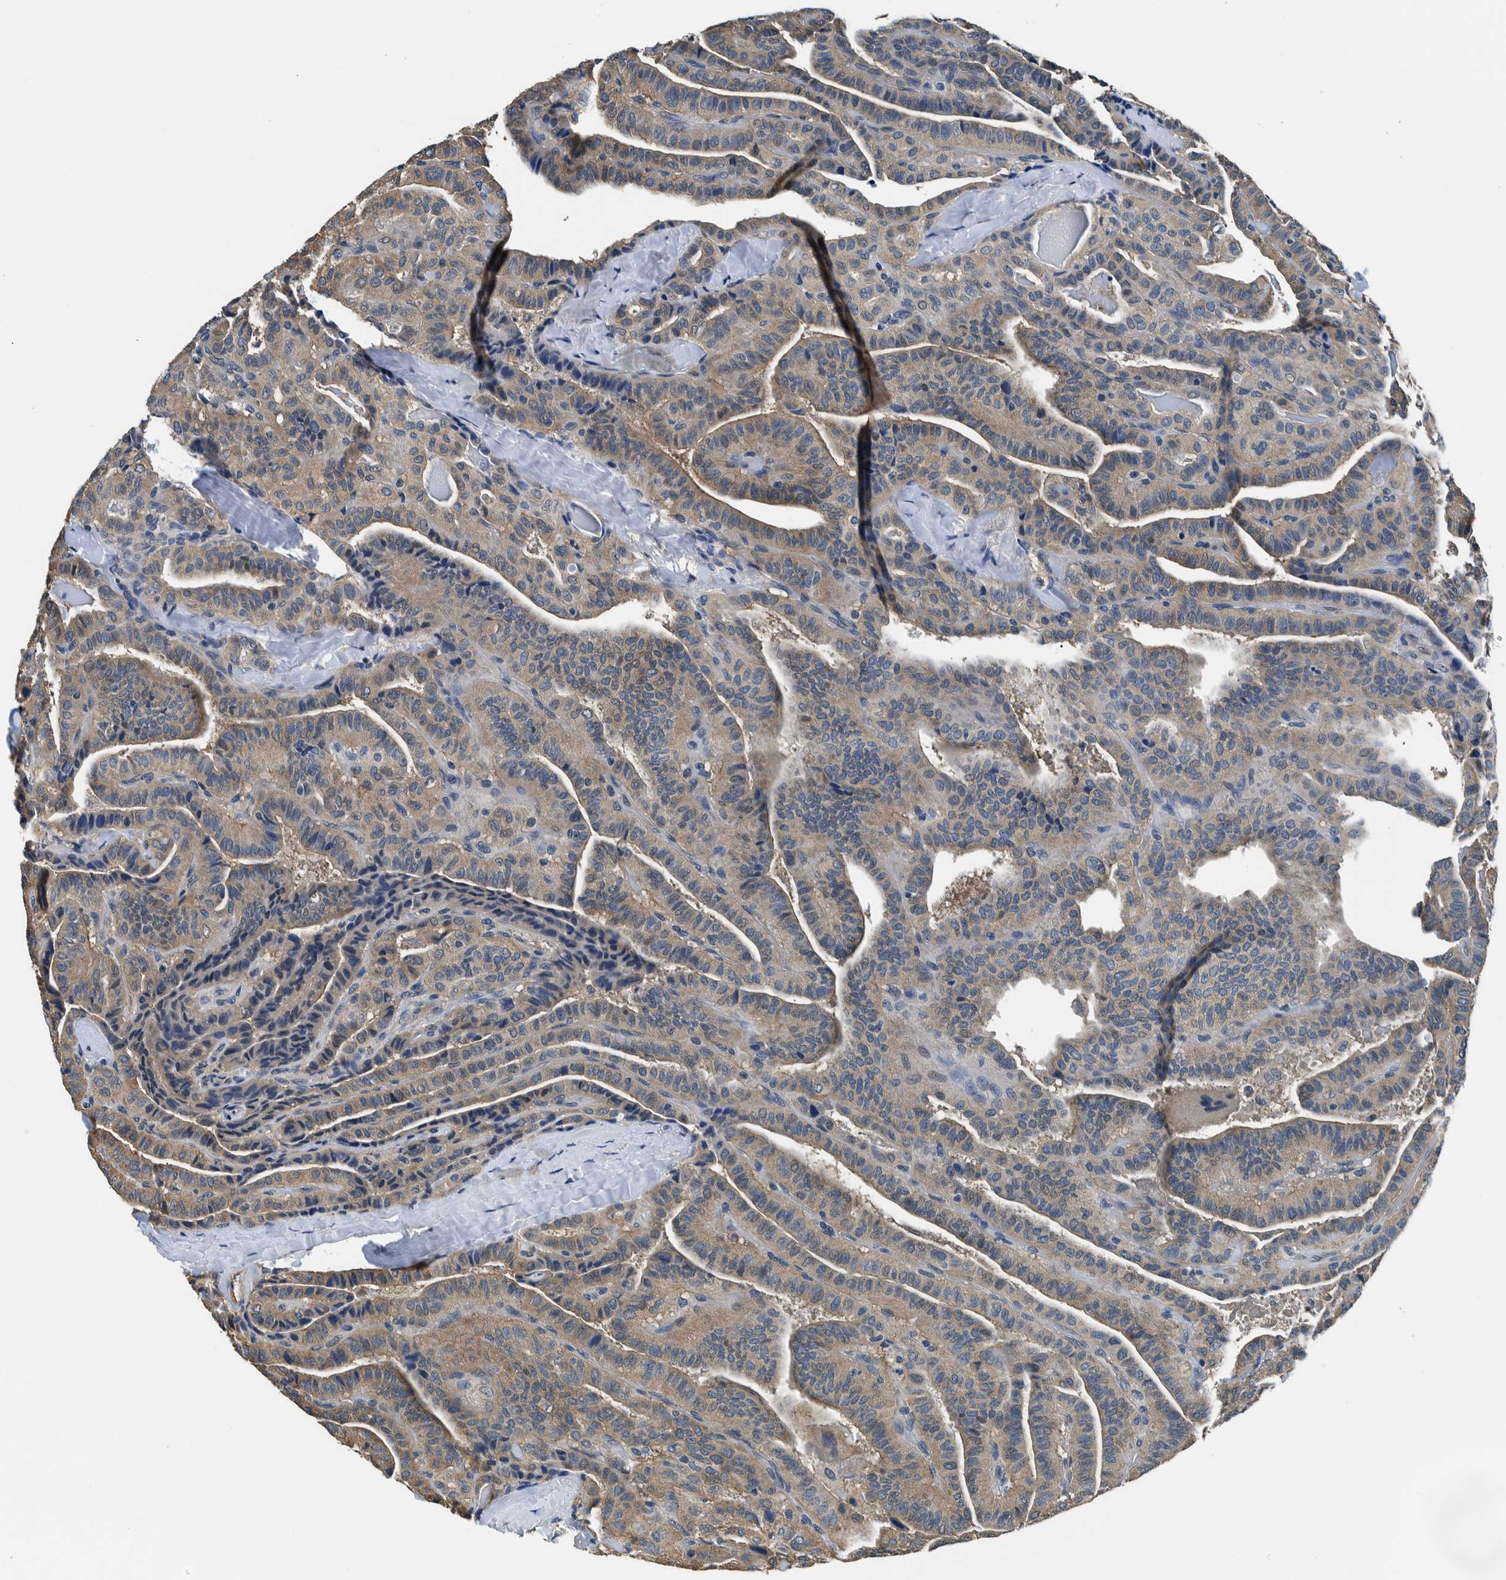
{"staining": {"intensity": "weak", "quantity": ">75%", "location": "cytoplasmic/membranous"}, "tissue": "thyroid cancer", "cell_type": "Tumor cells", "image_type": "cancer", "snomed": [{"axis": "morphology", "description": "Papillary adenocarcinoma, NOS"}, {"axis": "topography", "description": "Thyroid gland"}], "caption": "Immunohistochemical staining of human papillary adenocarcinoma (thyroid) shows low levels of weak cytoplasmic/membranous protein positivity in approximately >75% of tumor cells.", "gene": "NIBAN2", "patient": {"sex": "male", "age": 77}}